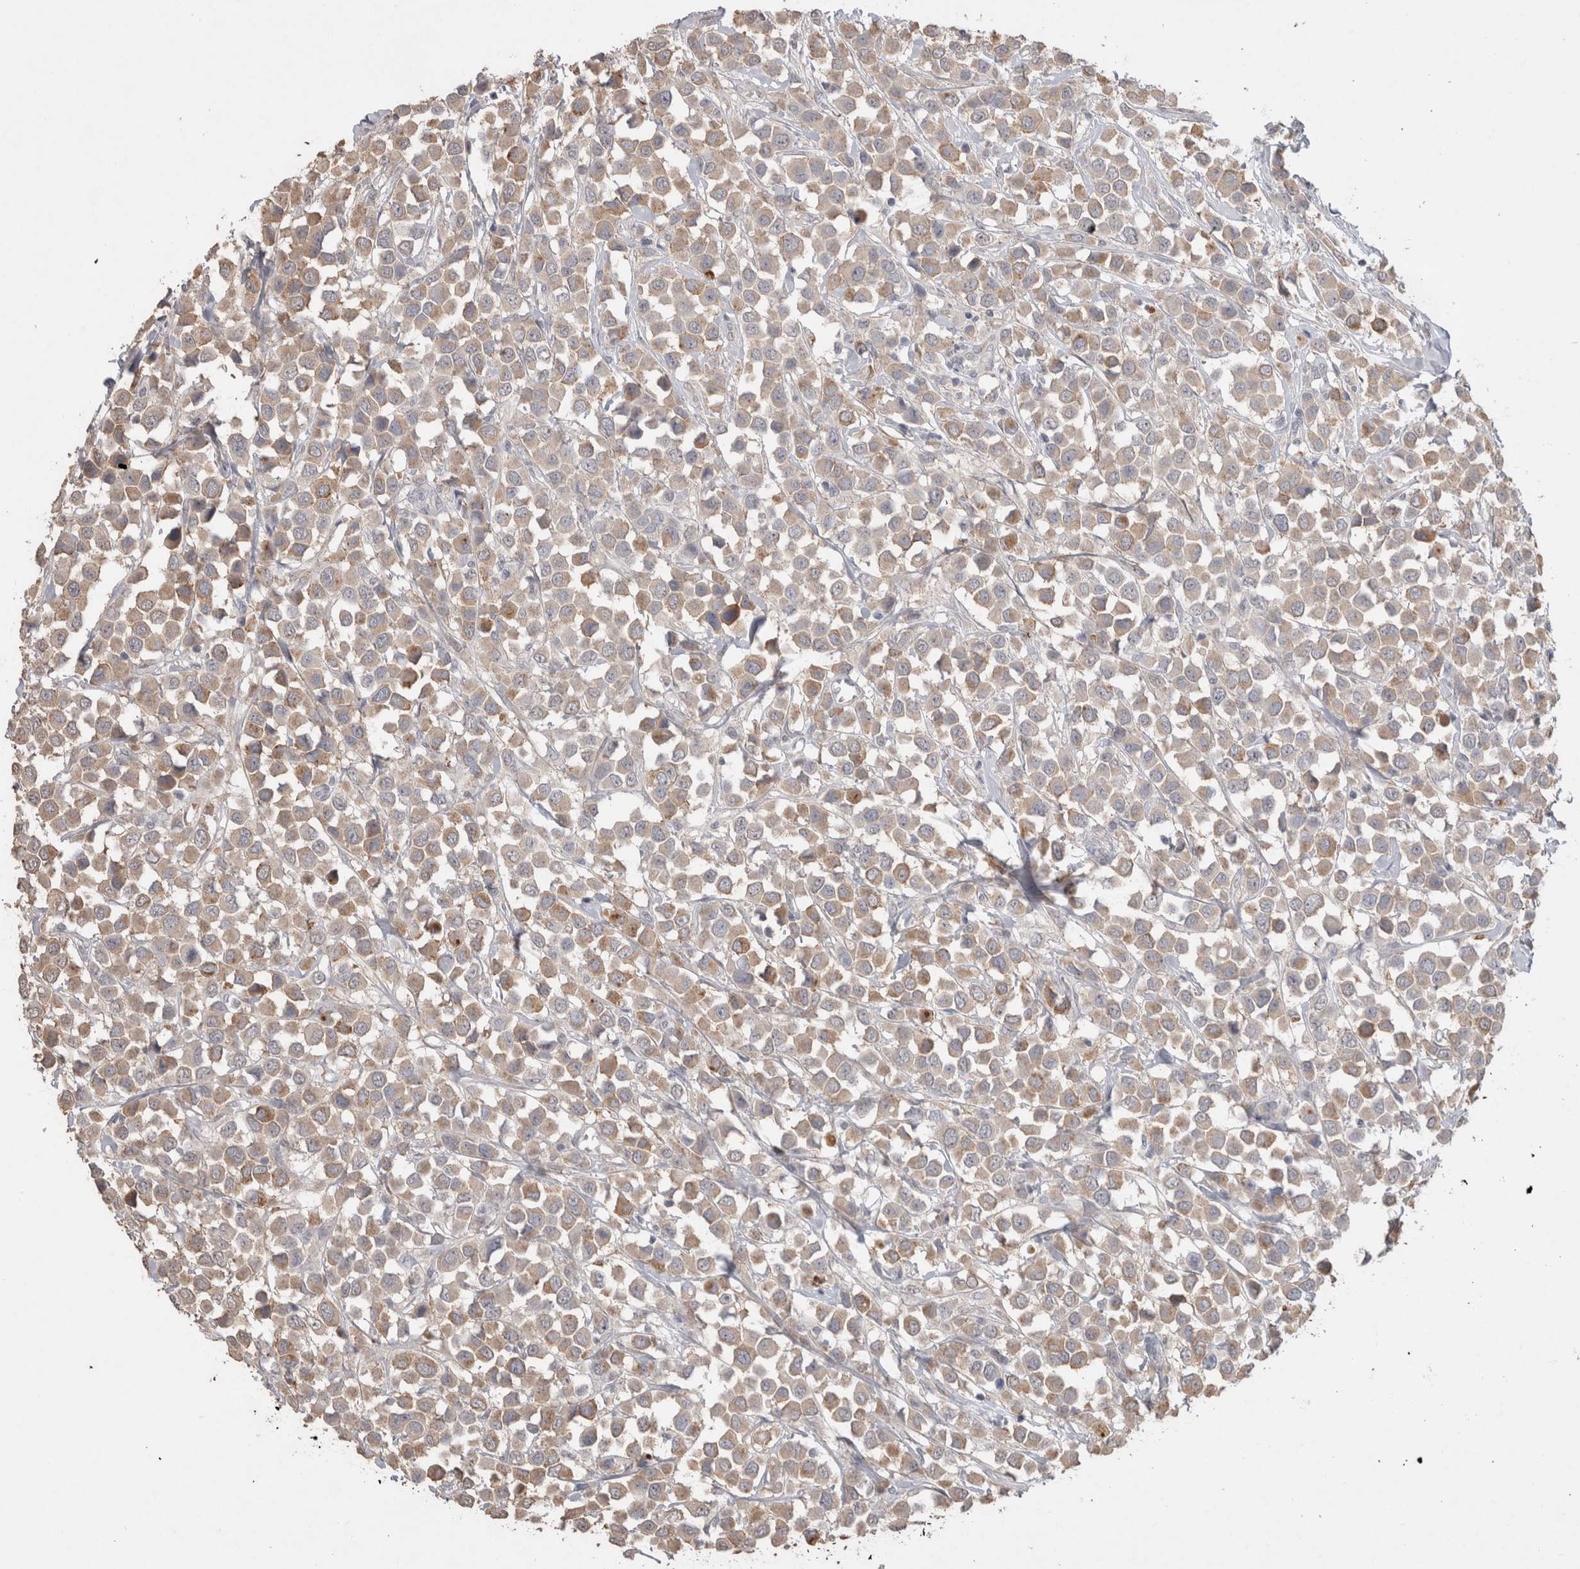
{"staining": {"intensity": "weak", "quantity": ">75%", "location": "cytoplasmic/membranous"}, "tissue": "breast cancer", "cell_type": "Tumor cells", "image_type": "cancer", "snomed": [{"axis": "morphology", "description": "Duct carcinoma"}, {"axis": "topography", "description": "Breast"}], "caption": "Immunohistochemical staining of human breast cancer (intraductal carcinoma) shows weak cytoplasmic/membranous protein staining in approximately >75% of tumor cells.", "gene": "NAALADL2", "patient": {"sex": "female", "age": 61}}